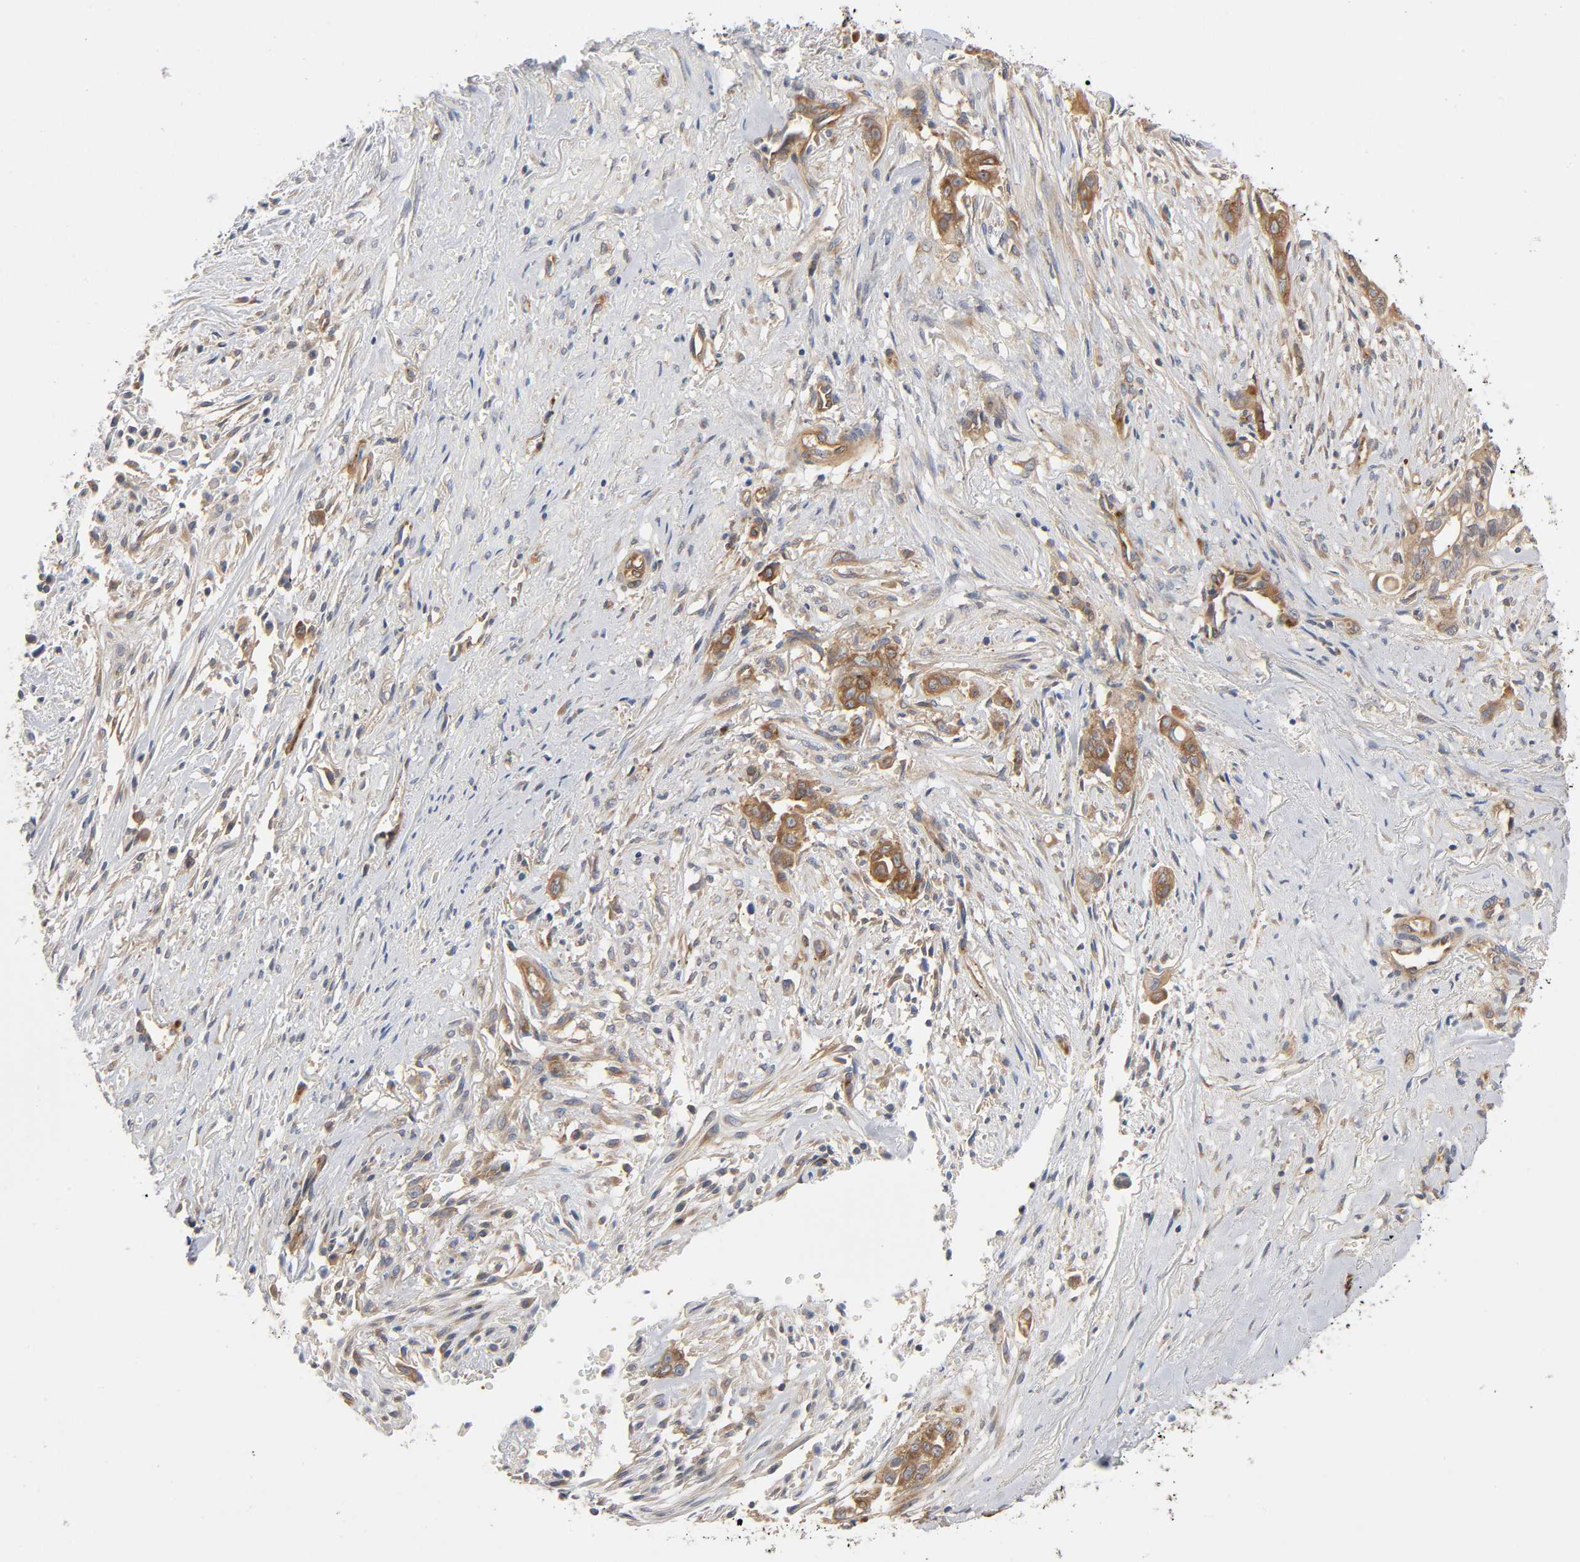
{"staining": {"intensity": "moderate", "quantity": ">75%", "location": "cytoplasmic/membranous"}, "tissue": "liver cancer", "cell_type": "Tumor cells", "image_type": "cancer", "snomed": [{"axis": "morphology", "description": "Cholangiocarcinoma"}, {"axis": "topography", "description": "Liver"}], "caption": "Tumor cells reveal medium levels of moderate cytoplasmic/membranous expression in approximately >75% of cells in human liver cancer (cholangiocarcinoma).", "gene": "SCHIP1", "patient": {"sex": "female", "age": 73}}